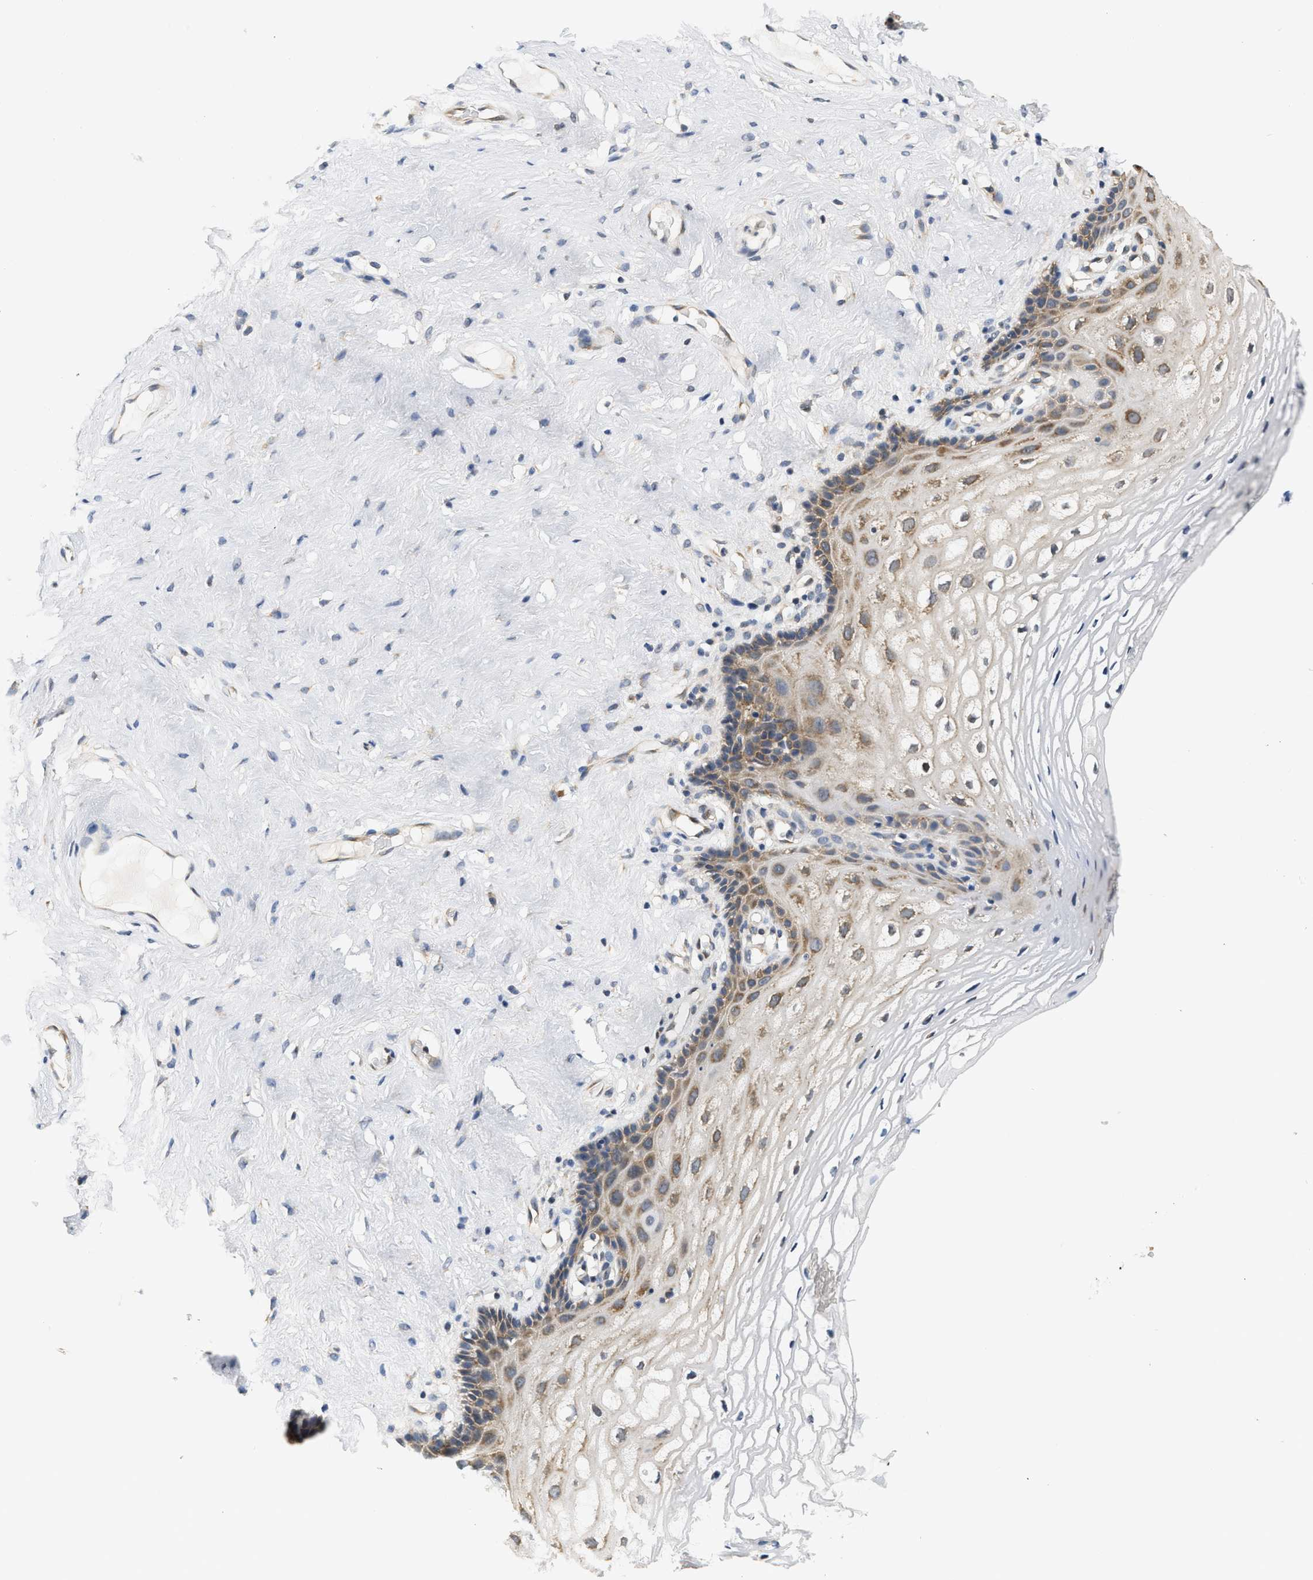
{"staining": {"intensity": "moderate", "quantity": "25%-75%", "location": "cytoplasmic/membranous"}, "tissue": "vagina", "cell_type": "Squamous epithelial cells", "image_type": "normal", "snomed": [{"axis": "morphology", "description": "Normal tissue, NOS"}, {"axis": "morphology", "description": "Adenocarcinoma, NOS"}, {"axis": "topography", "description": "Rectum"}, {"axis": "topography", "description": "Vagina"}], "caption": "Vagina was stained to show a protein in brown. There is medium levels of moderate cytoplasmic/membranous staining in about 25%-75% of squamous epithelial cells. The protein of interest is stained brown, and the nuclei are stained in blue (DAB IHC with brightfield microscopy, high magnification).", "gene": "GIGYF1", "patient": {"sex": "female", "age": 71}}